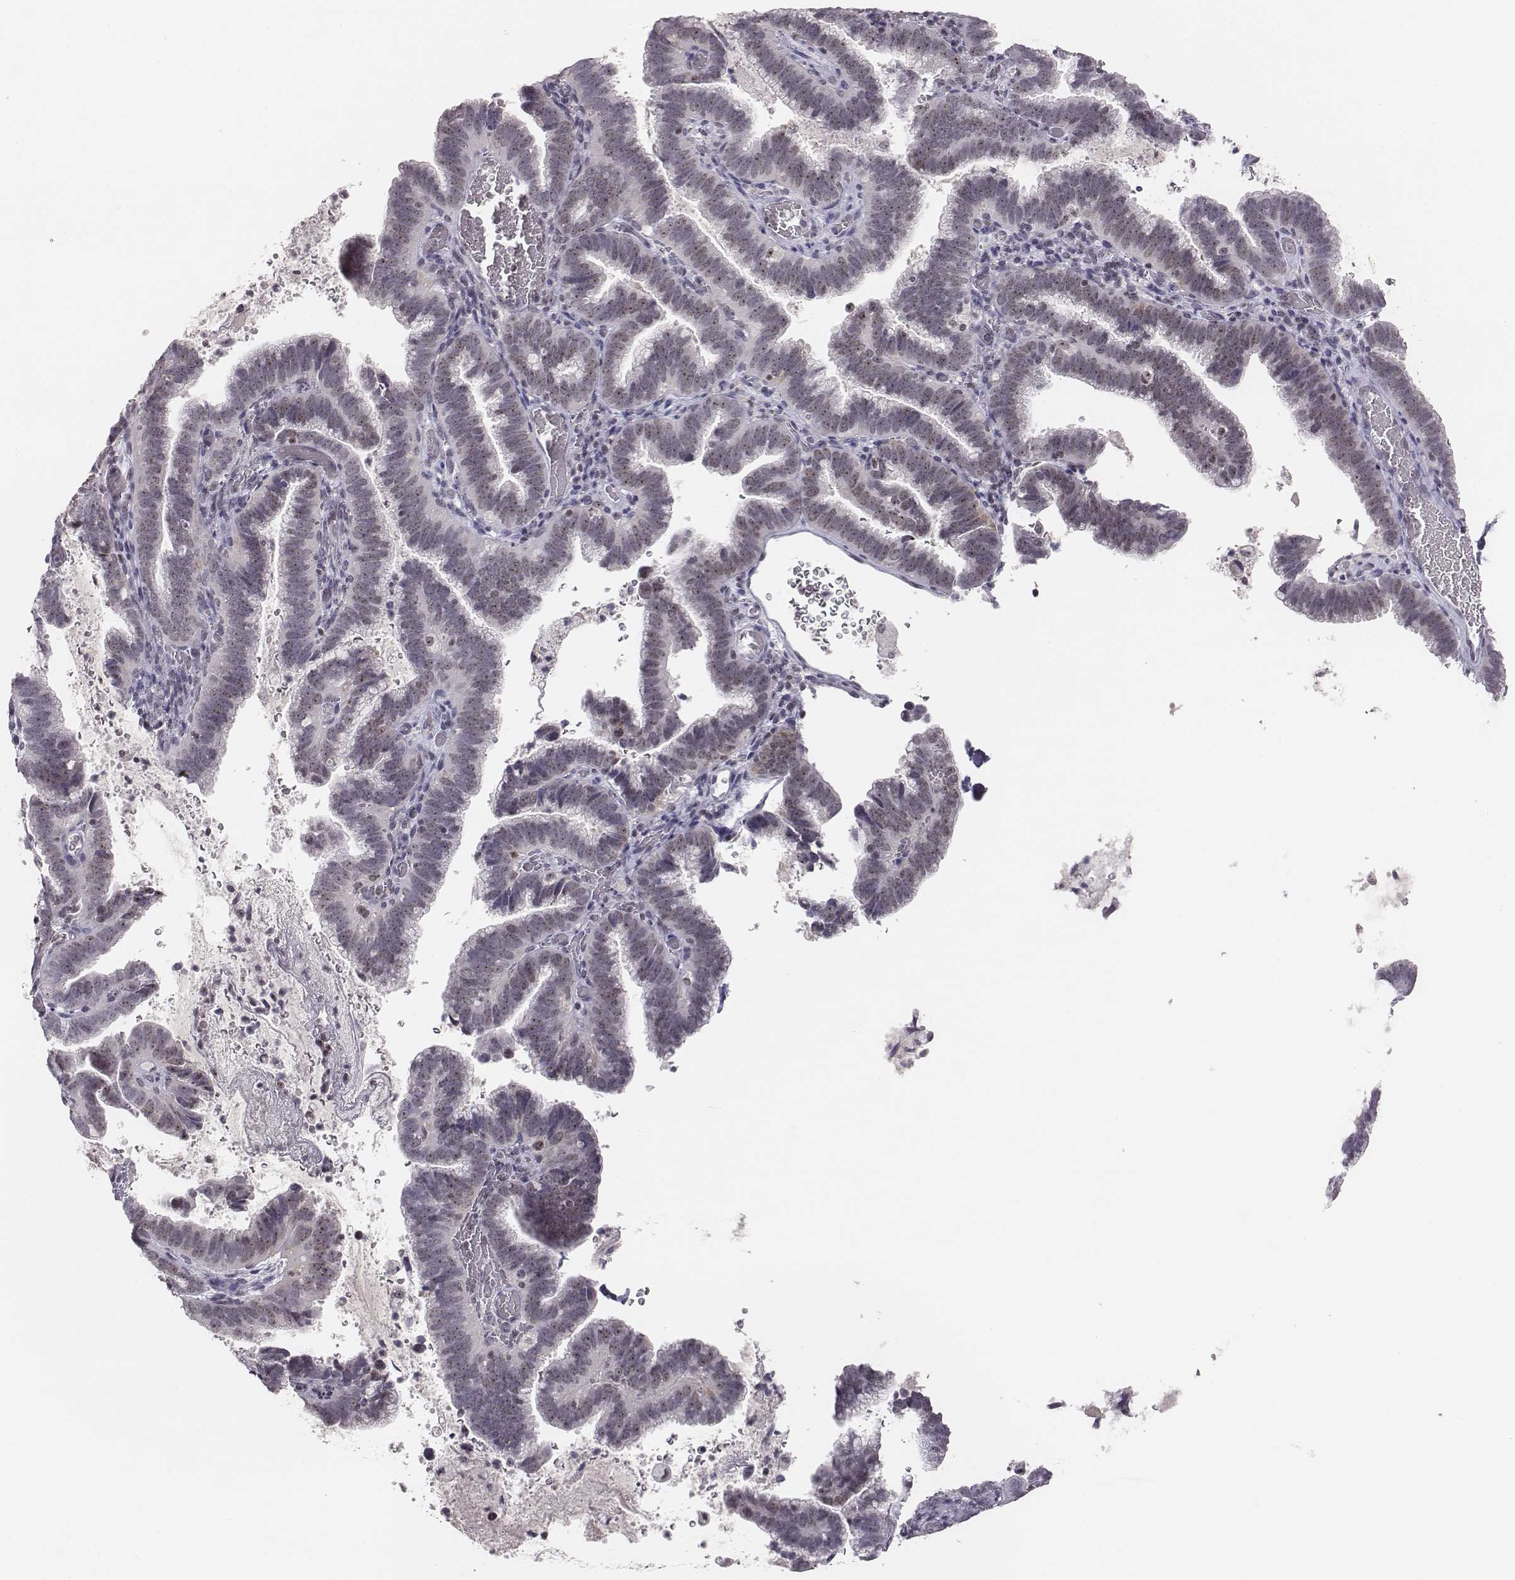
{"staining": {"intensity": "weak", "quantity": "<25%", "location": "nuclear"}, "tissue": "cervical cancer", "cell_type": "Tumor cells", "image_type": "cancer", "snomed": [{"axis": "morphology", "description": "Adenocarcinoma, NOS"}, {"axis": "topography", "description": "Cervix"}], "caption": "Human cervical cancer stained for a protein using immunohistochemistry shows no positivity in tumor cells.", "gene": "NIFK", "patient": {"sex": "female", "age": 61}}